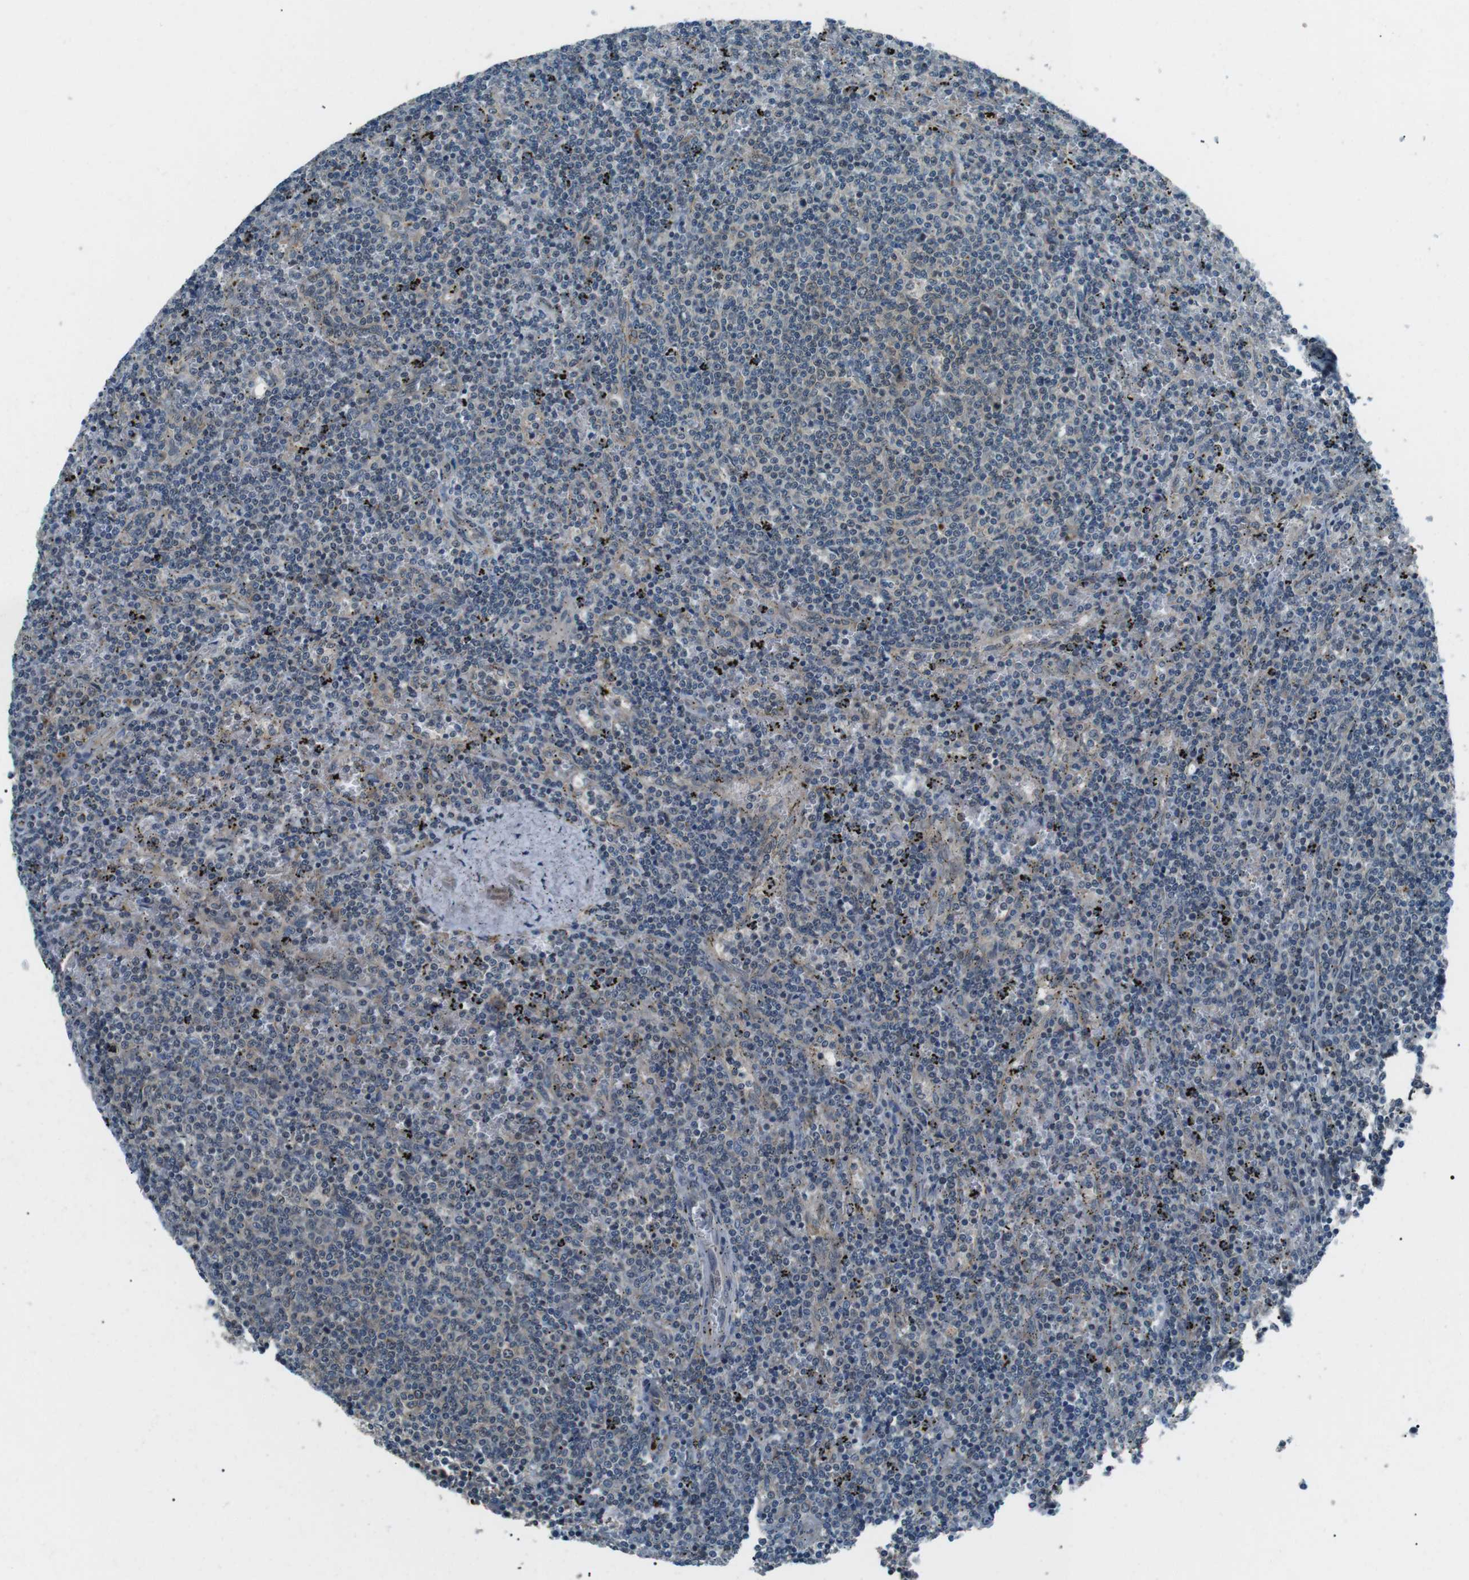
{"staining": {"intensity": "negative", "quantity": "none", "location": "none"}, "tissue": "lymphoma", "cell_type": "Tumor cells", "image_type": "cancer", "snomed": [{"axis": "morphology", "description": "Malignant lymphoma, non-Hodgkin's type, Low grade"}, {"axis": "topography", "description": "Spleen"}], "caption": "Tumor cells are negative for brown protein staining in low-grade malignant lymphoma, non-Hodgkin's type.", "gene": "LRIG2", "patient": {"sex": "female", "age": 50}}